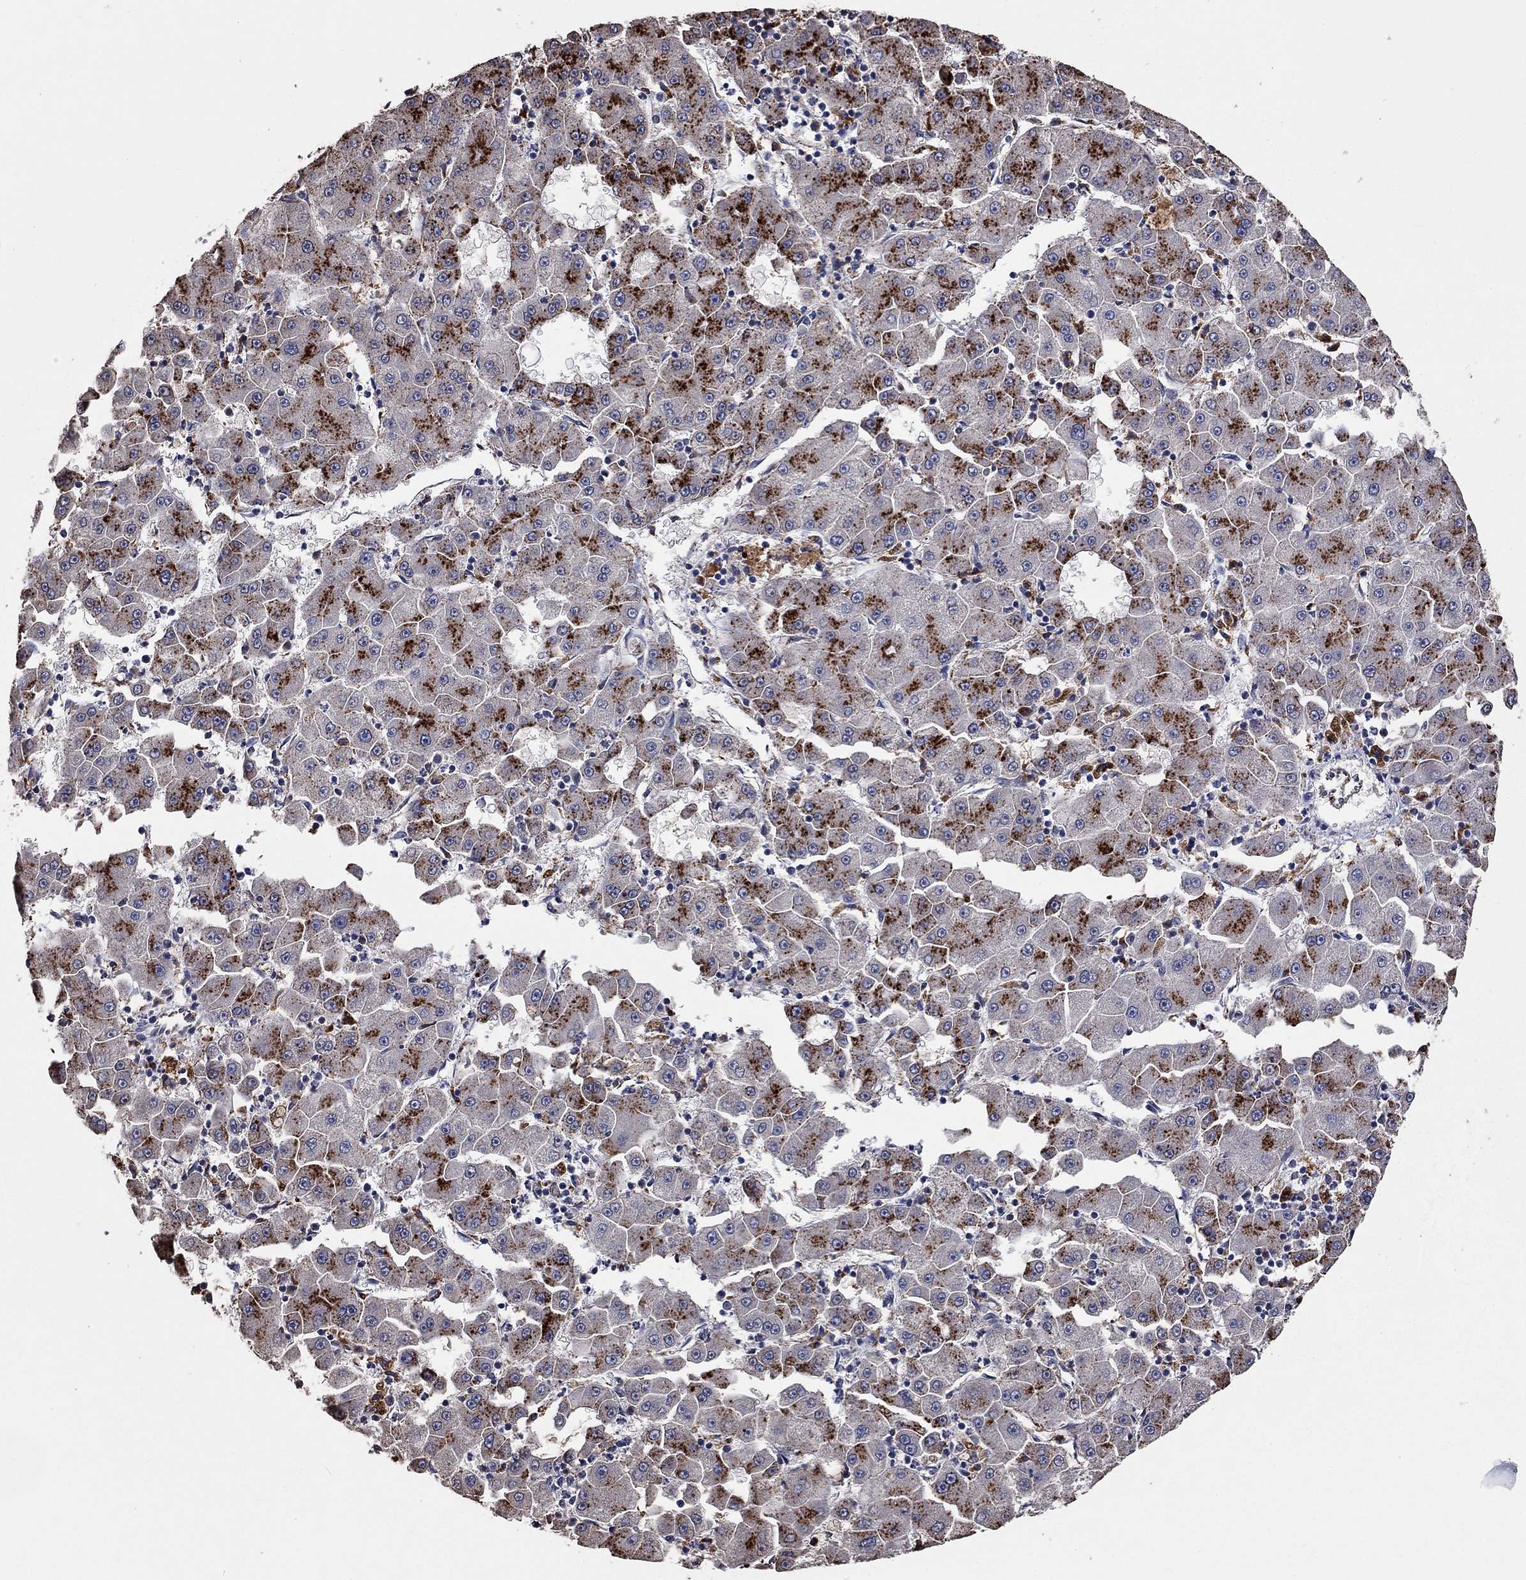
{"staining": {"intensity": "strong", "quantity": ">75%", "location": "cytoplasmic/membranous"}, "tissue": "liver cancer", "cell_type": "Tumor cells", "image_type": "cancer", "snomed": [{"axis": "morphology", "description": "Carcinoma, Hepatocellular, NOS"}, {"axis": "topography", "description": "Liver"}], "caption": "Liver hepatocellular carcinoma stained for a protein exhibits strong cytoplasmic/membranous positivity in tumor cells. The staining was performed using DAB (3,3'-diaminobenzidine) to visualize the protein expression in brown, while the nuclei were stained in blue with hematoxylin (Magnification: 20x).", "gene": "CTSB", "patient": {"sex": "male", "age": 73}}